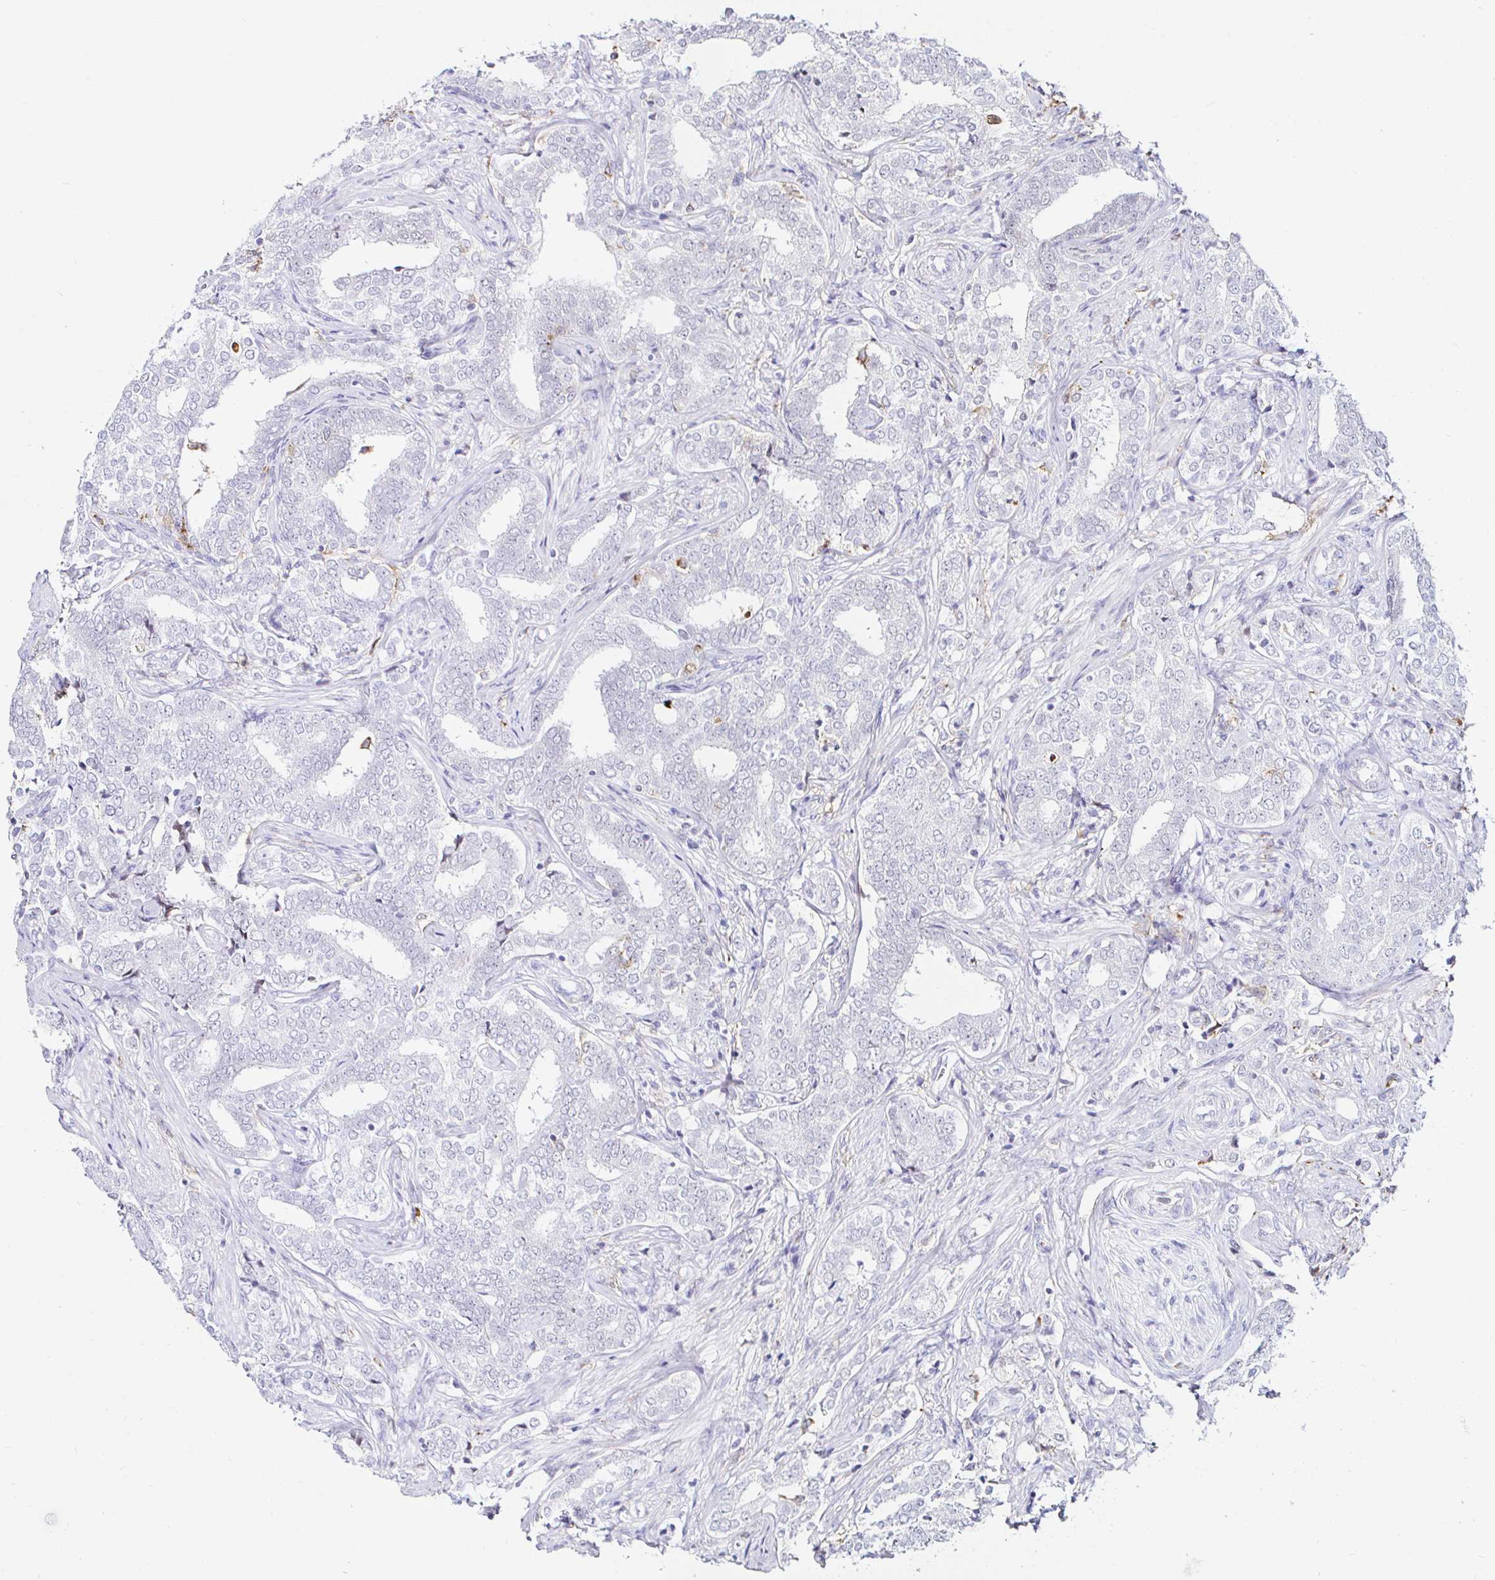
{"staining": {"intensity": "negative", "quantity": "none", "location": "none"}, "tissue": "prostate cancer", "cell_type": "Tumor cells", "image_type": "cancer", "snomed": [{"axis": "morphology", "description": "Adenocarcinoma, High grade"}, {"axis": "topography", "description": "Prostate"}], "caption": "IHC micrograph of human prostate cancer stained for a protein (brown), which reveals no staining in tumor cells.", "gene": "CYBB", "patient": {"sex": "male", "age": 72}}